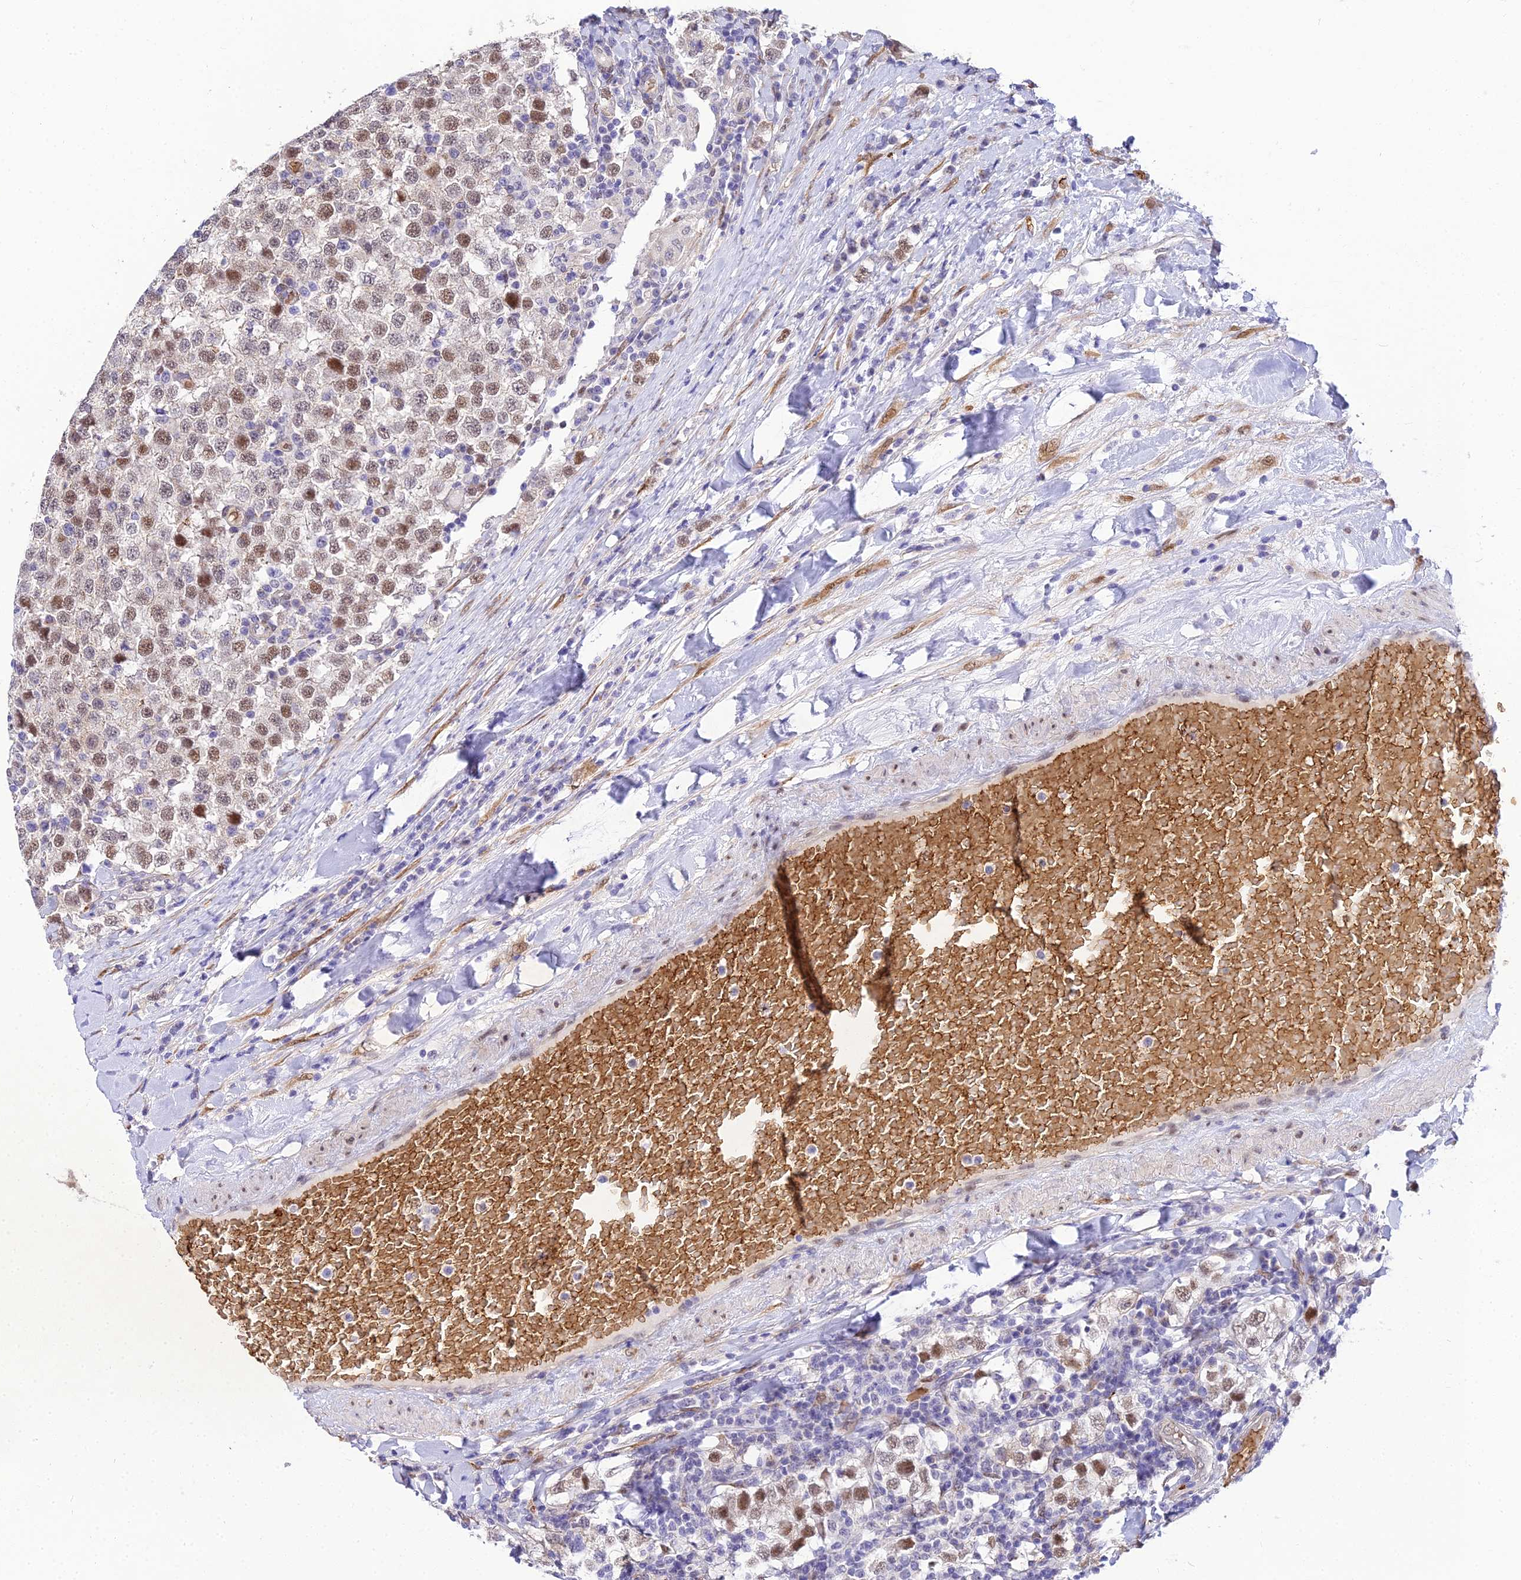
{"staining": {"intensity": "moderate", "quantity": "<25%", "location": "nuclear"}, "tissue": "testis cancer", "cell_type": "Tumor cells", "image_type": "cancer", "snomed": [{"axis": "morphology", "description": "Seminoma, NOS"}, {"axis": "topography", "description": "Testis"}], "caption": "Testis seminoma stained for a protein (brown) demonstrates moderate nuclear positive expression in about <25% of tumor cells.", "gene": "BCL9", "patient": {"sex": "male", "age": 34}}